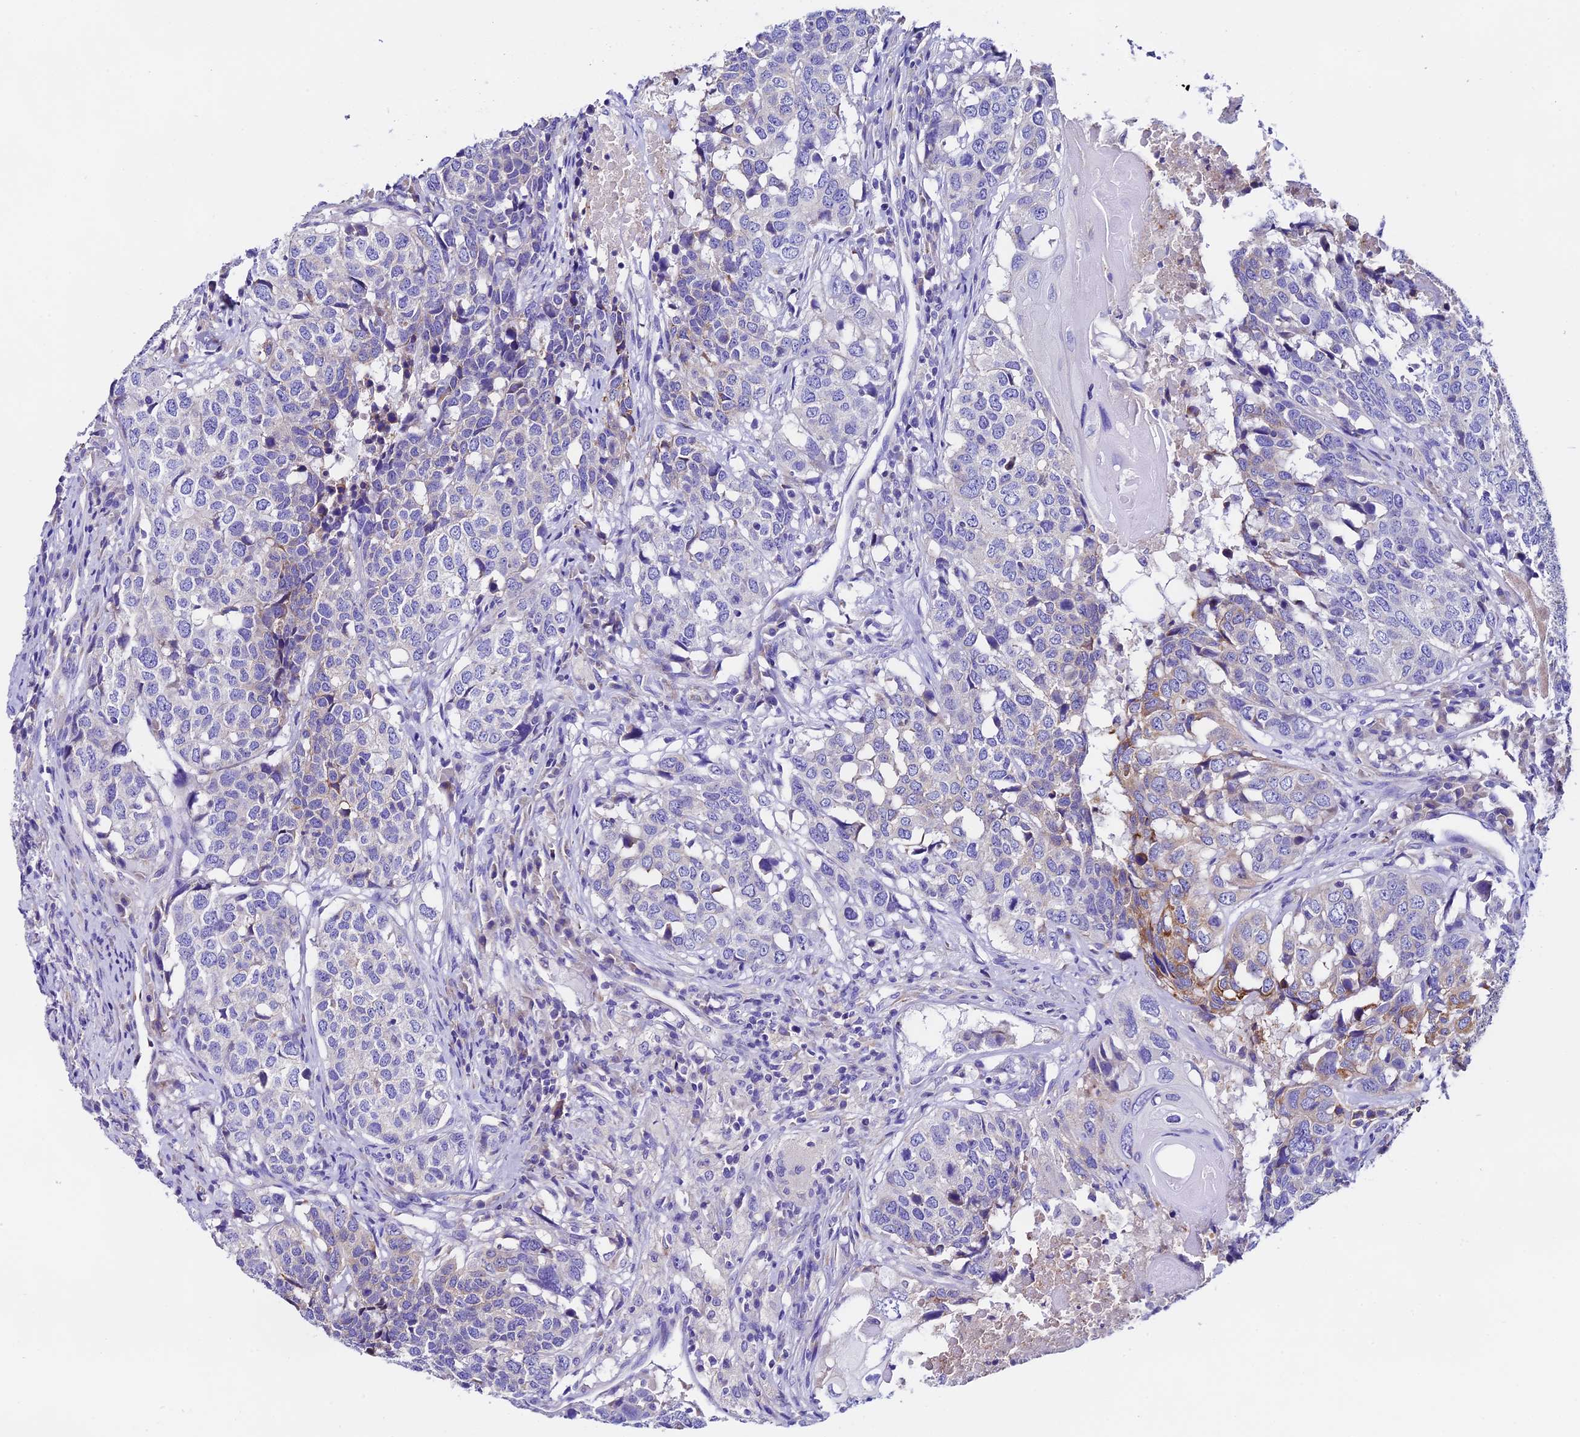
{"staining": {"intensity": "moderate", "quantity": "<25%", "location": "cytoplasmic/membranous"}, "tissue": "head and neck cancer", "cell_type": "Tumor cells", "image_type": "cancer", "snomed": [{"axis": "morphology", "description": "Squamous cell carcinoma, NOS"}, {"axis": "topography", "description": "Head-Neck"}], "caption": "An image showing moderate cytoplasmic/membranous staining in approximately <25% of tumor cells in head and neck cancer, as visualized by brown immunohistochemical staining.", "gene": "COMTD1", "patient": {"sex": "male", "age": 66}}